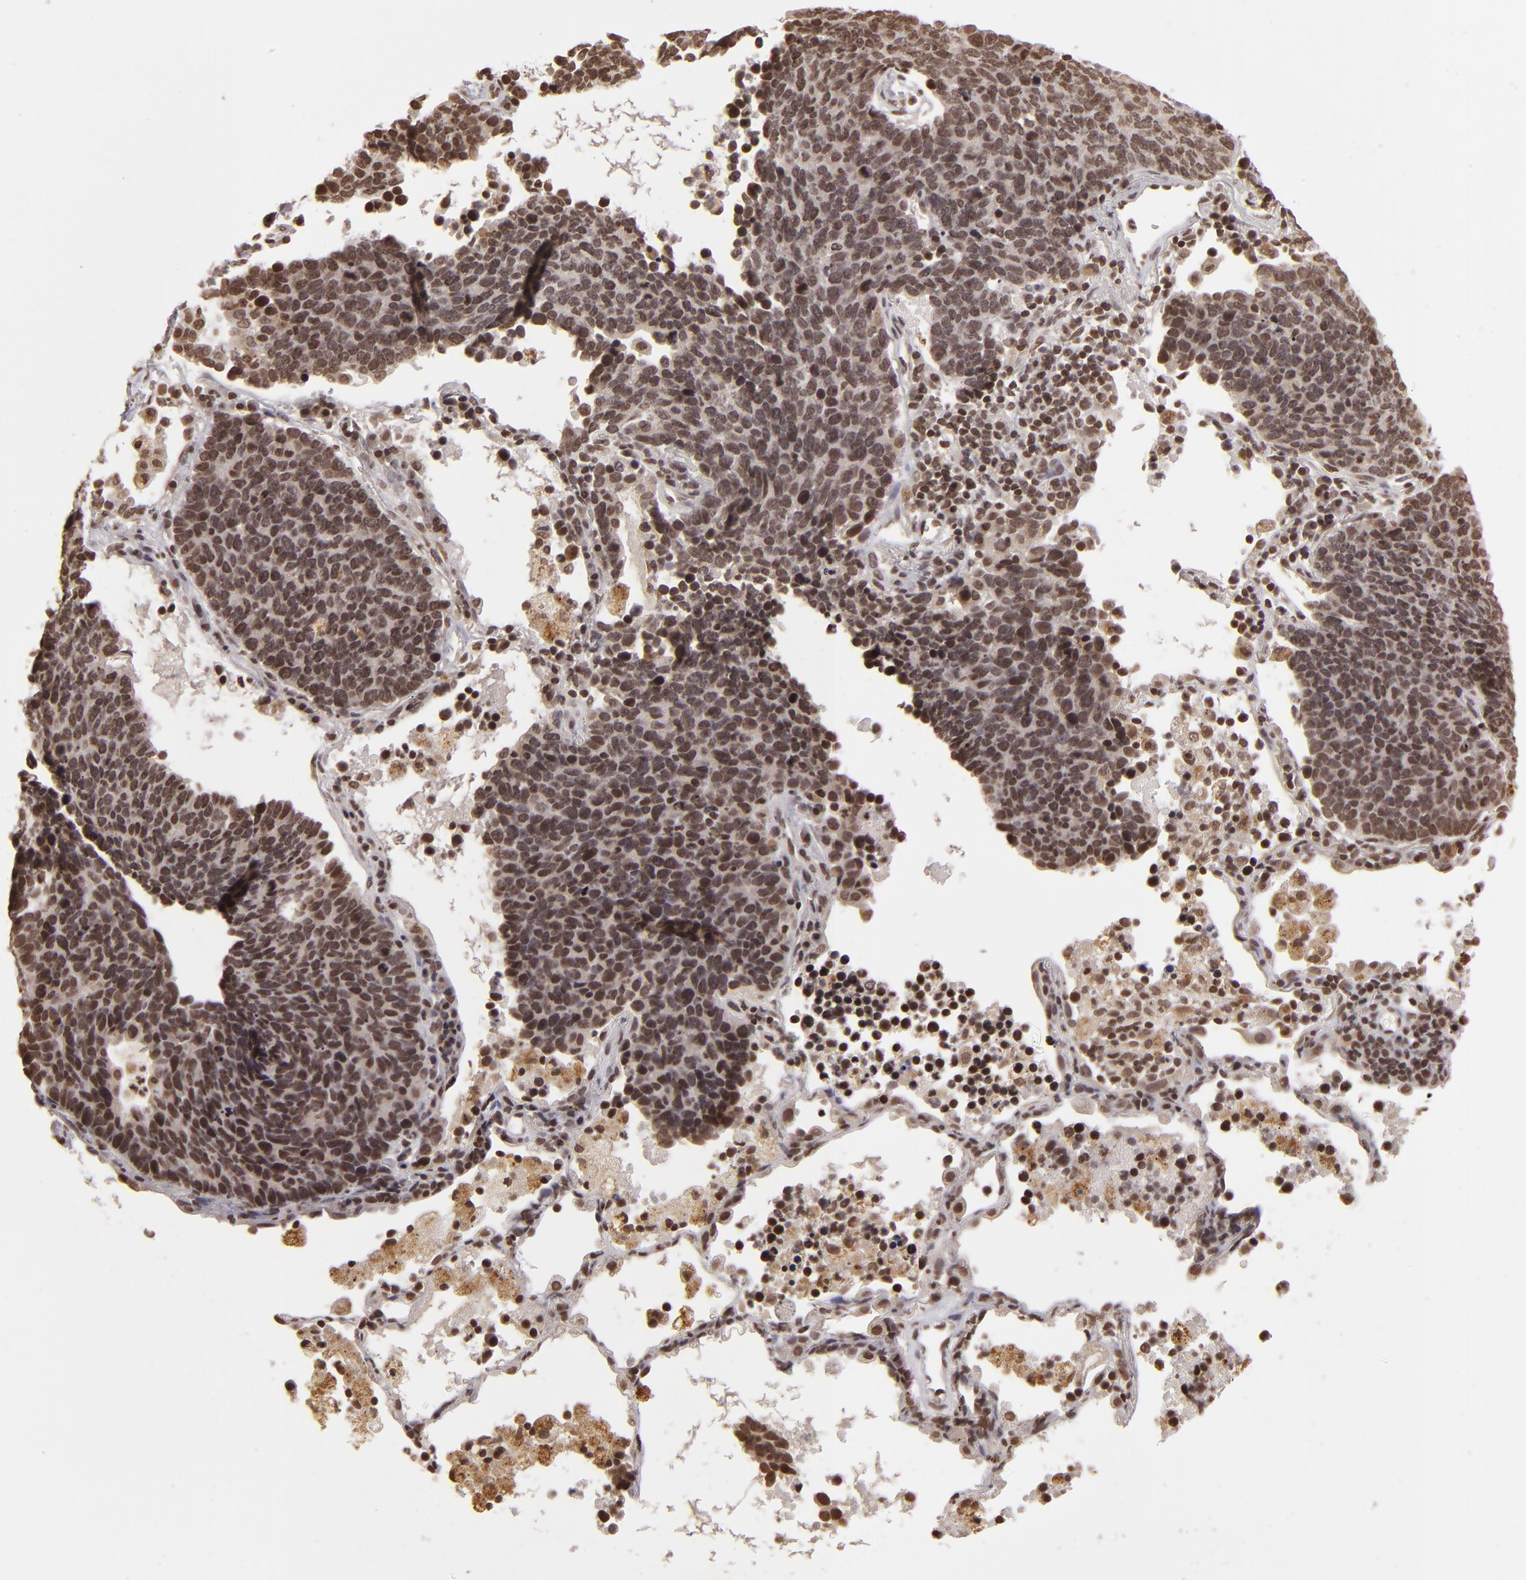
{"staining": {"intensity": "strong", "quantity": ">75%", "location": "nuclear"}, "tissue": "lung cancer", "cell_type": "Tumor cells", "image_type": "cancer", "snomed": [{"axis": "morphology", "description": "Neoplasm, malignant, NOS"}, {"axis": "topography", "description": "Lung"}], "caption": "An immunohistochemistry micrograph of tumor tissue is shown. Protein staining in brown highlights strong nuclear positivity in lung cancer (neoplasm (malignant)) within tumor cells.", "gene": "CUL3", "patient": {"sex": "female", "age": 75}}